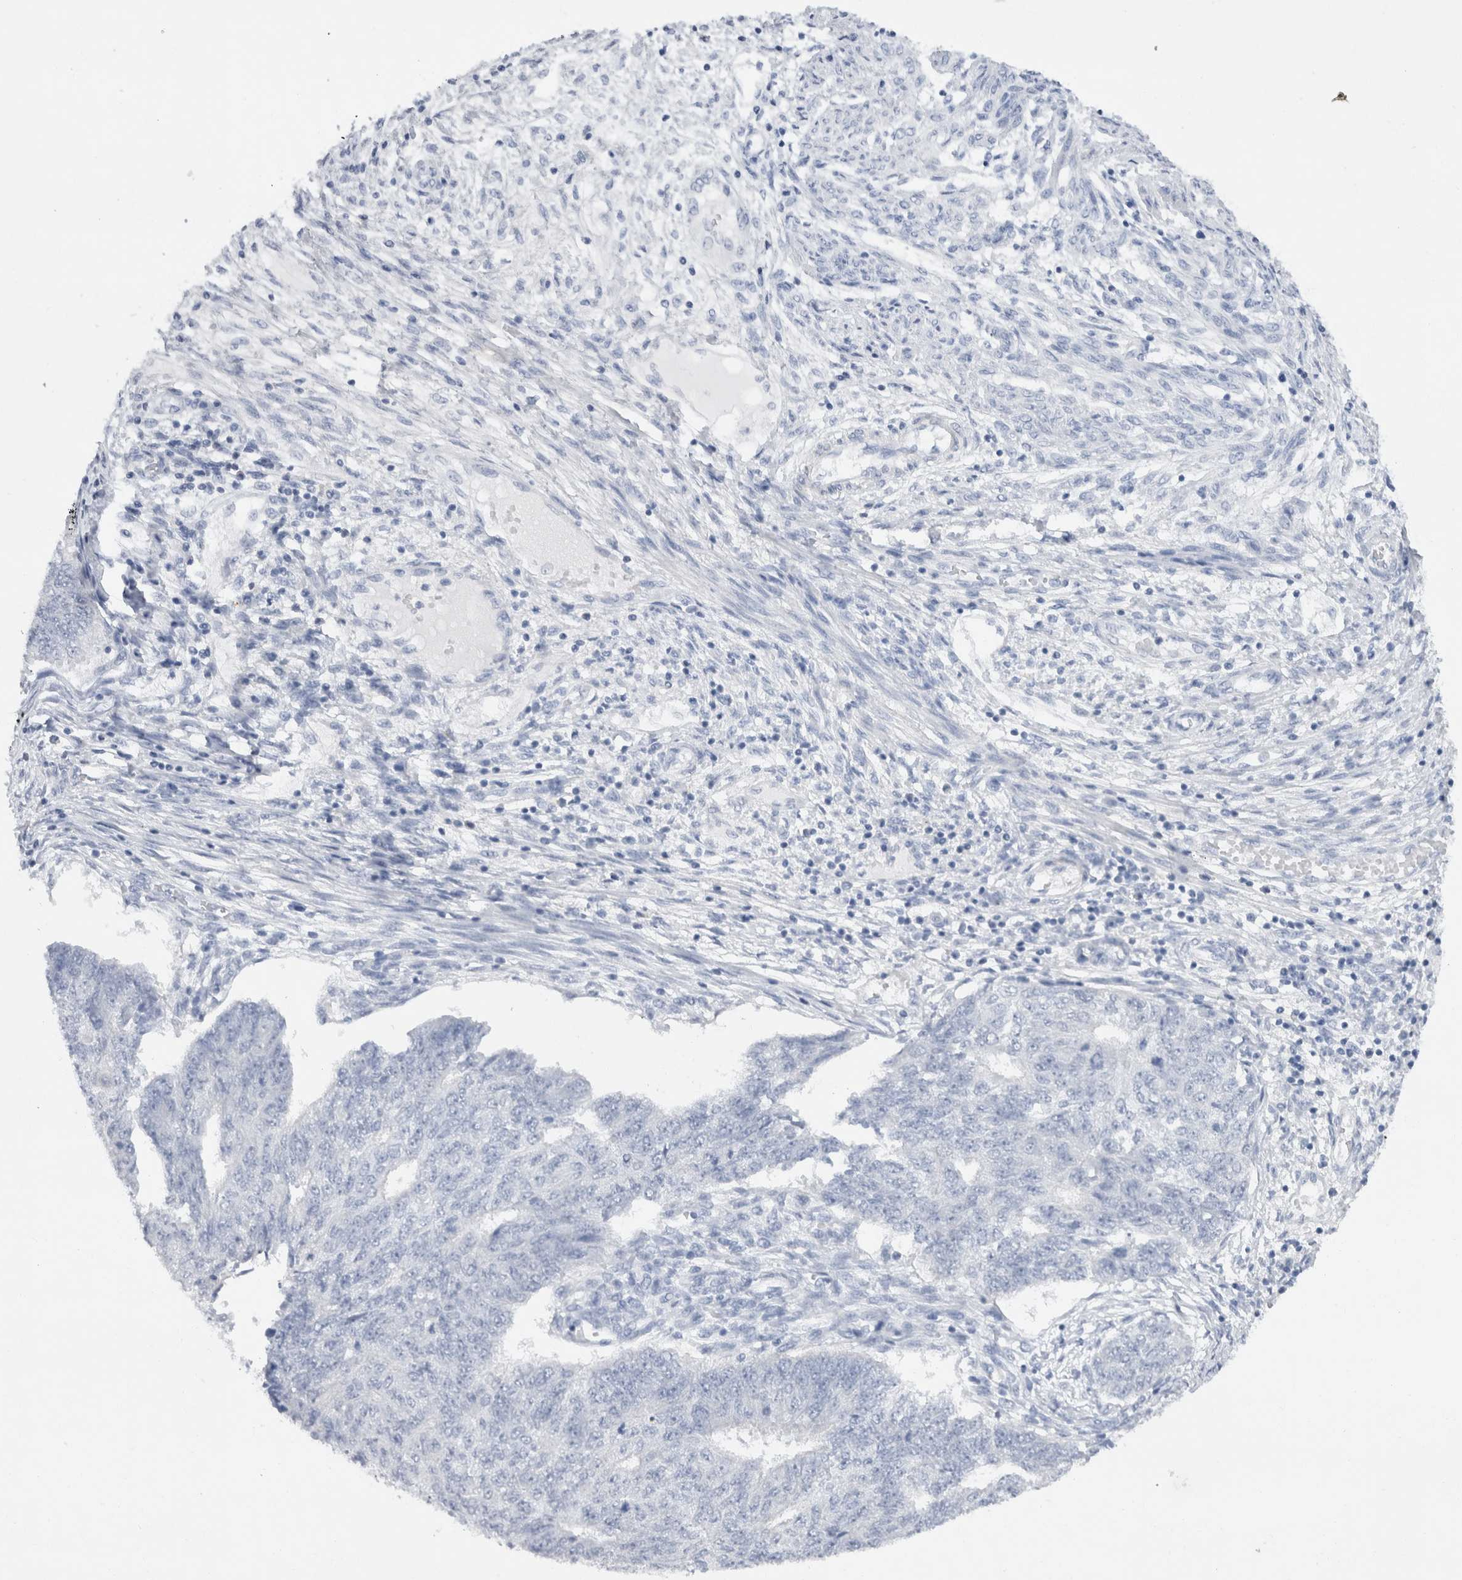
{"staining": {"intensity": "negative", "quantity": "none", "location": "none"}, "tissue": "endometrial cancer", "cell_type": "Tumor cells", "image_type": "cancer", "snomed": [{"axis": "morphology", "description": "Adenocarcinoma, NOS"}, {"axis": "topography", "description": "Endometrium"}], "caption": "Tumor cells show no significant positivity in adenocarcinoma (endometrial).", "gene": "C9orf50", "patient": {"sex": "female", "age": 32}}